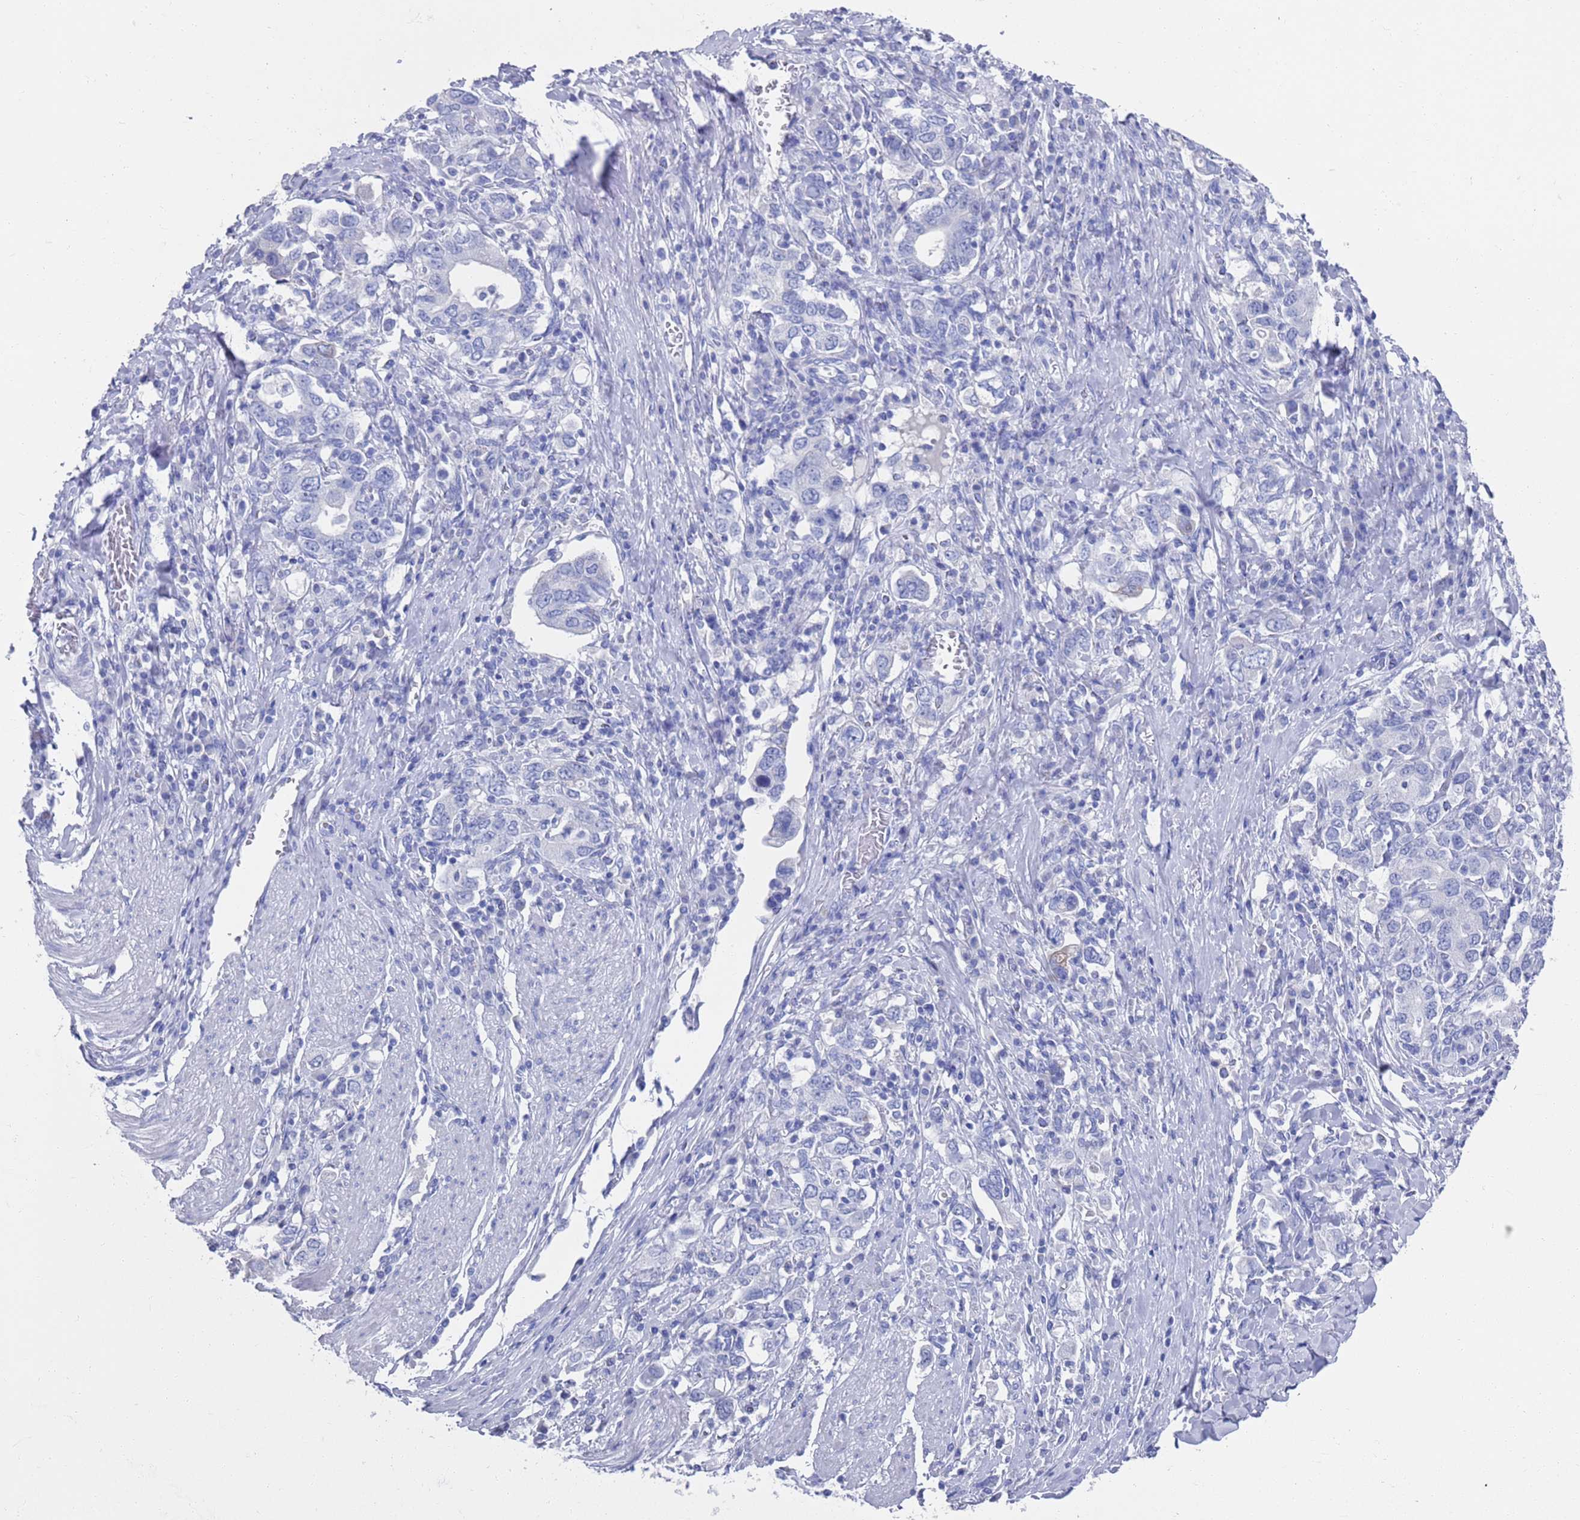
{"staining": {"intensity": "negative", "quantity": "none", "location": "none"}, "tissue": "stomach cancer", "cell_type": "Tumor cells", "image_type": "cancer", "snomed": [{"axis": "morphology", "description": "Adenocarcinoma, NOS"}, {"axis": "topography", "description": "Stomach, upper"}, {"axis": "topography", "description": "Stomach"}], "caption": "Immunohistochemical staining of stomach cancer exhibits no significant expression in tumor cells. (DAB (3,3'-diaminobenzidine) immunohistochemistry with hematoxylin counter stain).", "gene": "MTMR2", "patient": {"sex": "male", "age": 62}}